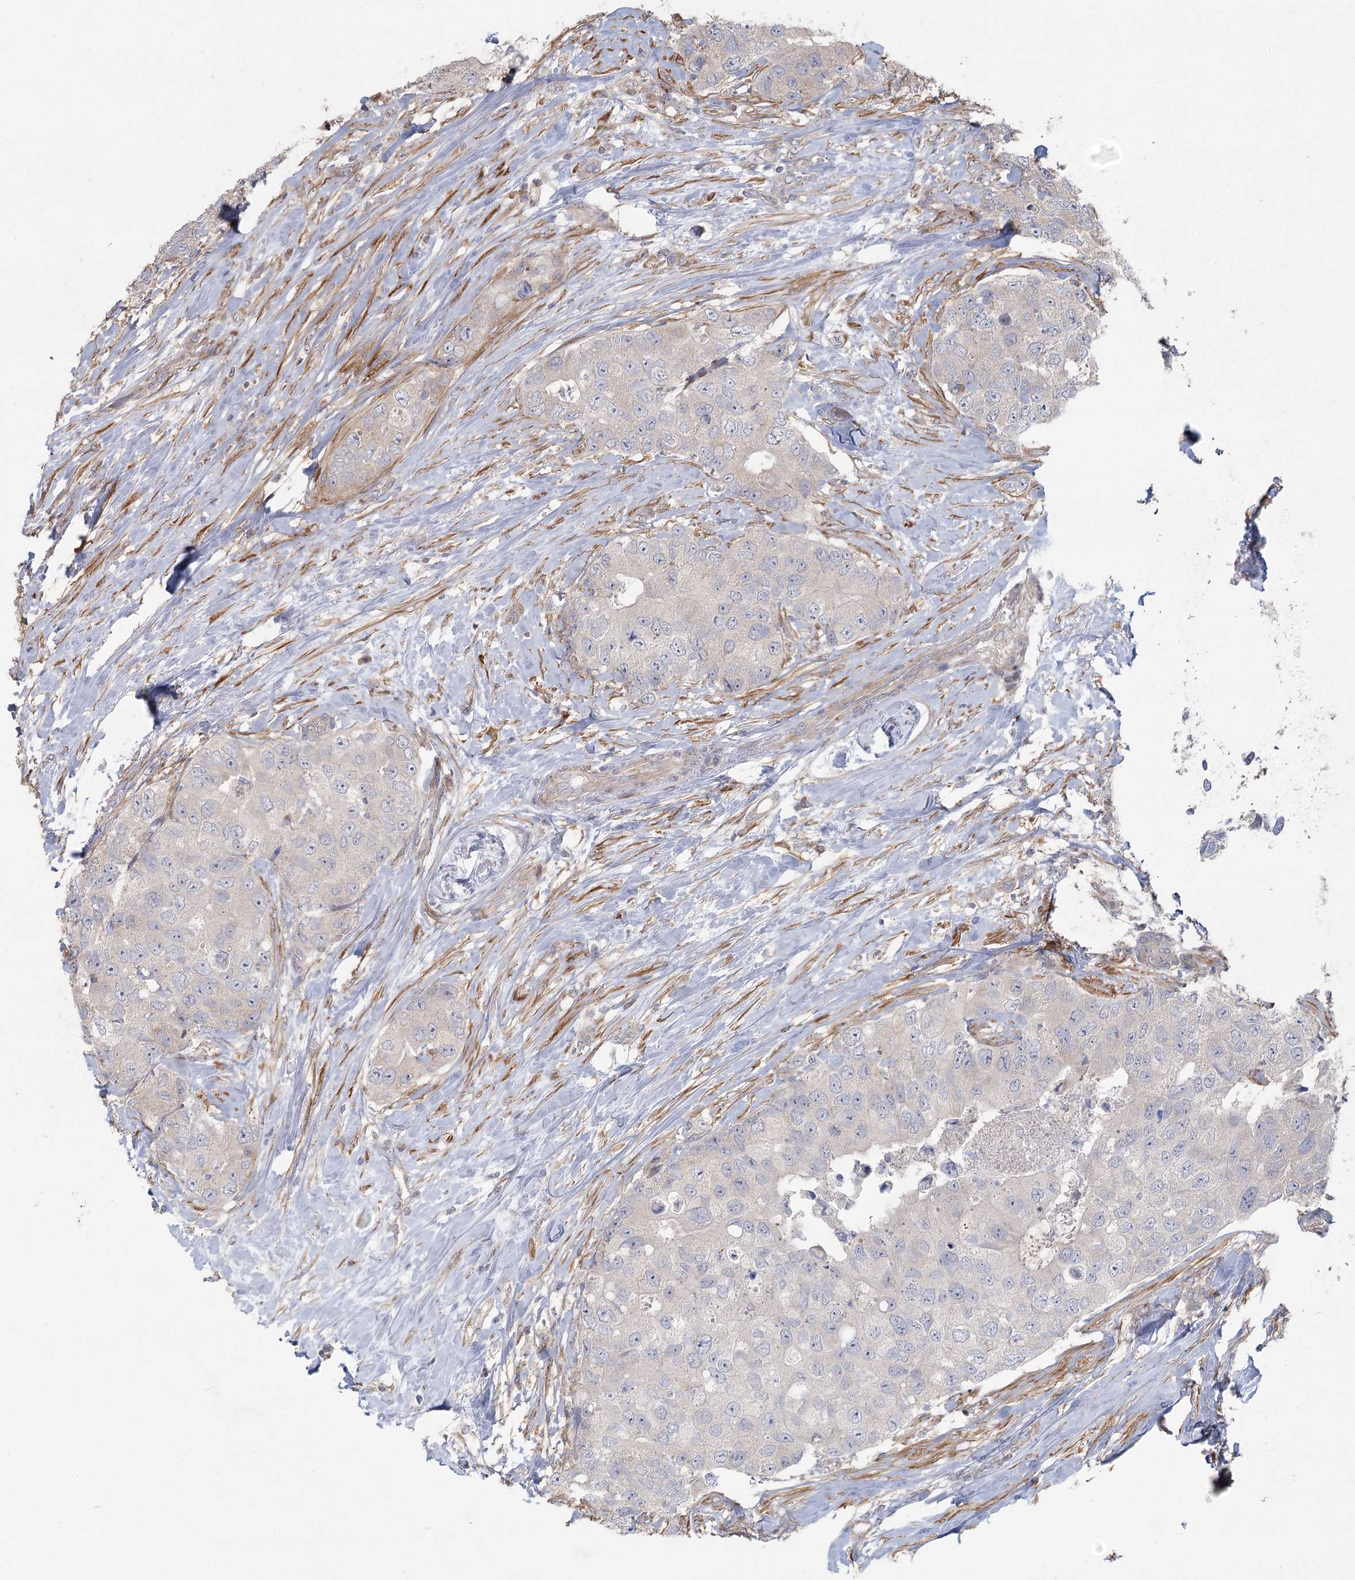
{"staining": {"intensity": "negative", "quantity": "none", "location": "none"}, "tissue": "breast cancer", "cell_type": "Tumor cells", "image_type": "cancer", "snomed": [{"axis": "morphology", "description": "Duct carcinoma"}, {"axis": "topography", "description": "Breast"}], "caption": "A micrograph of human intraductal carcinoma (breast) is negative for staining in tumor cells. (Immunohistochemistry (ihc), brightfield microscopy, high magnification).", "gene": "FAM110C", "patient": {"sex": "female", "age": 62}}